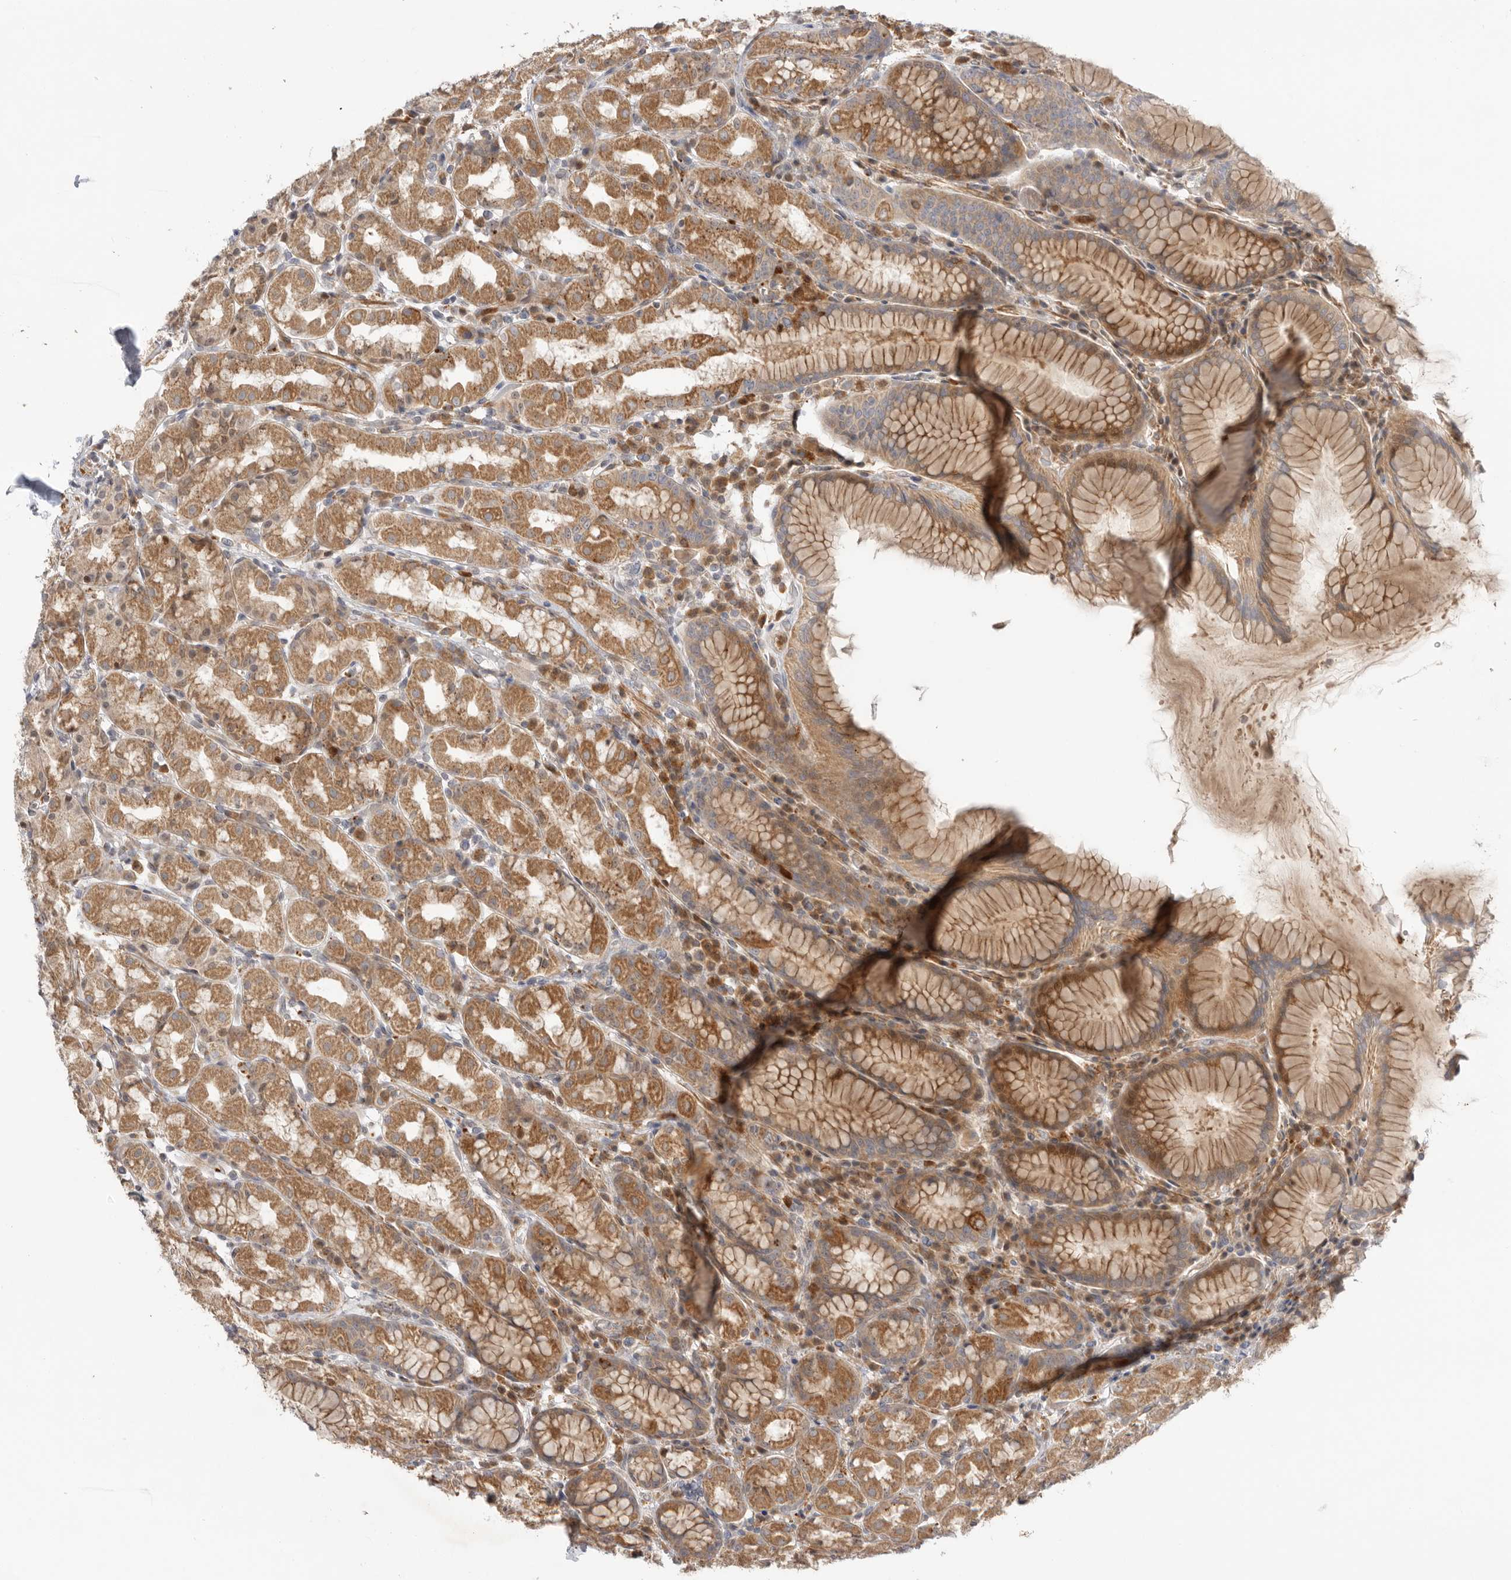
{"staining": {"intensity": "moderate", "quantity": ">75%", "location": "cytoplasmic/membranous"}, "tissue": "stomach", "cell_type": "Glandular cells", "image_type": "normal", "snomed": [{"axis": "morphology", "description": "Normal tissue, NOS"}, {"axis": "topography", "description": "Stomach, lower"}], "caption": "Stomach stained for a protein displays moderate cytoplasmic/membranous positivity in glandular cells. (DAB = brown stain, brightfield microscopy at high magnification).", "gene": "GNE", "patient": {"sex": "female", "age": 56}}